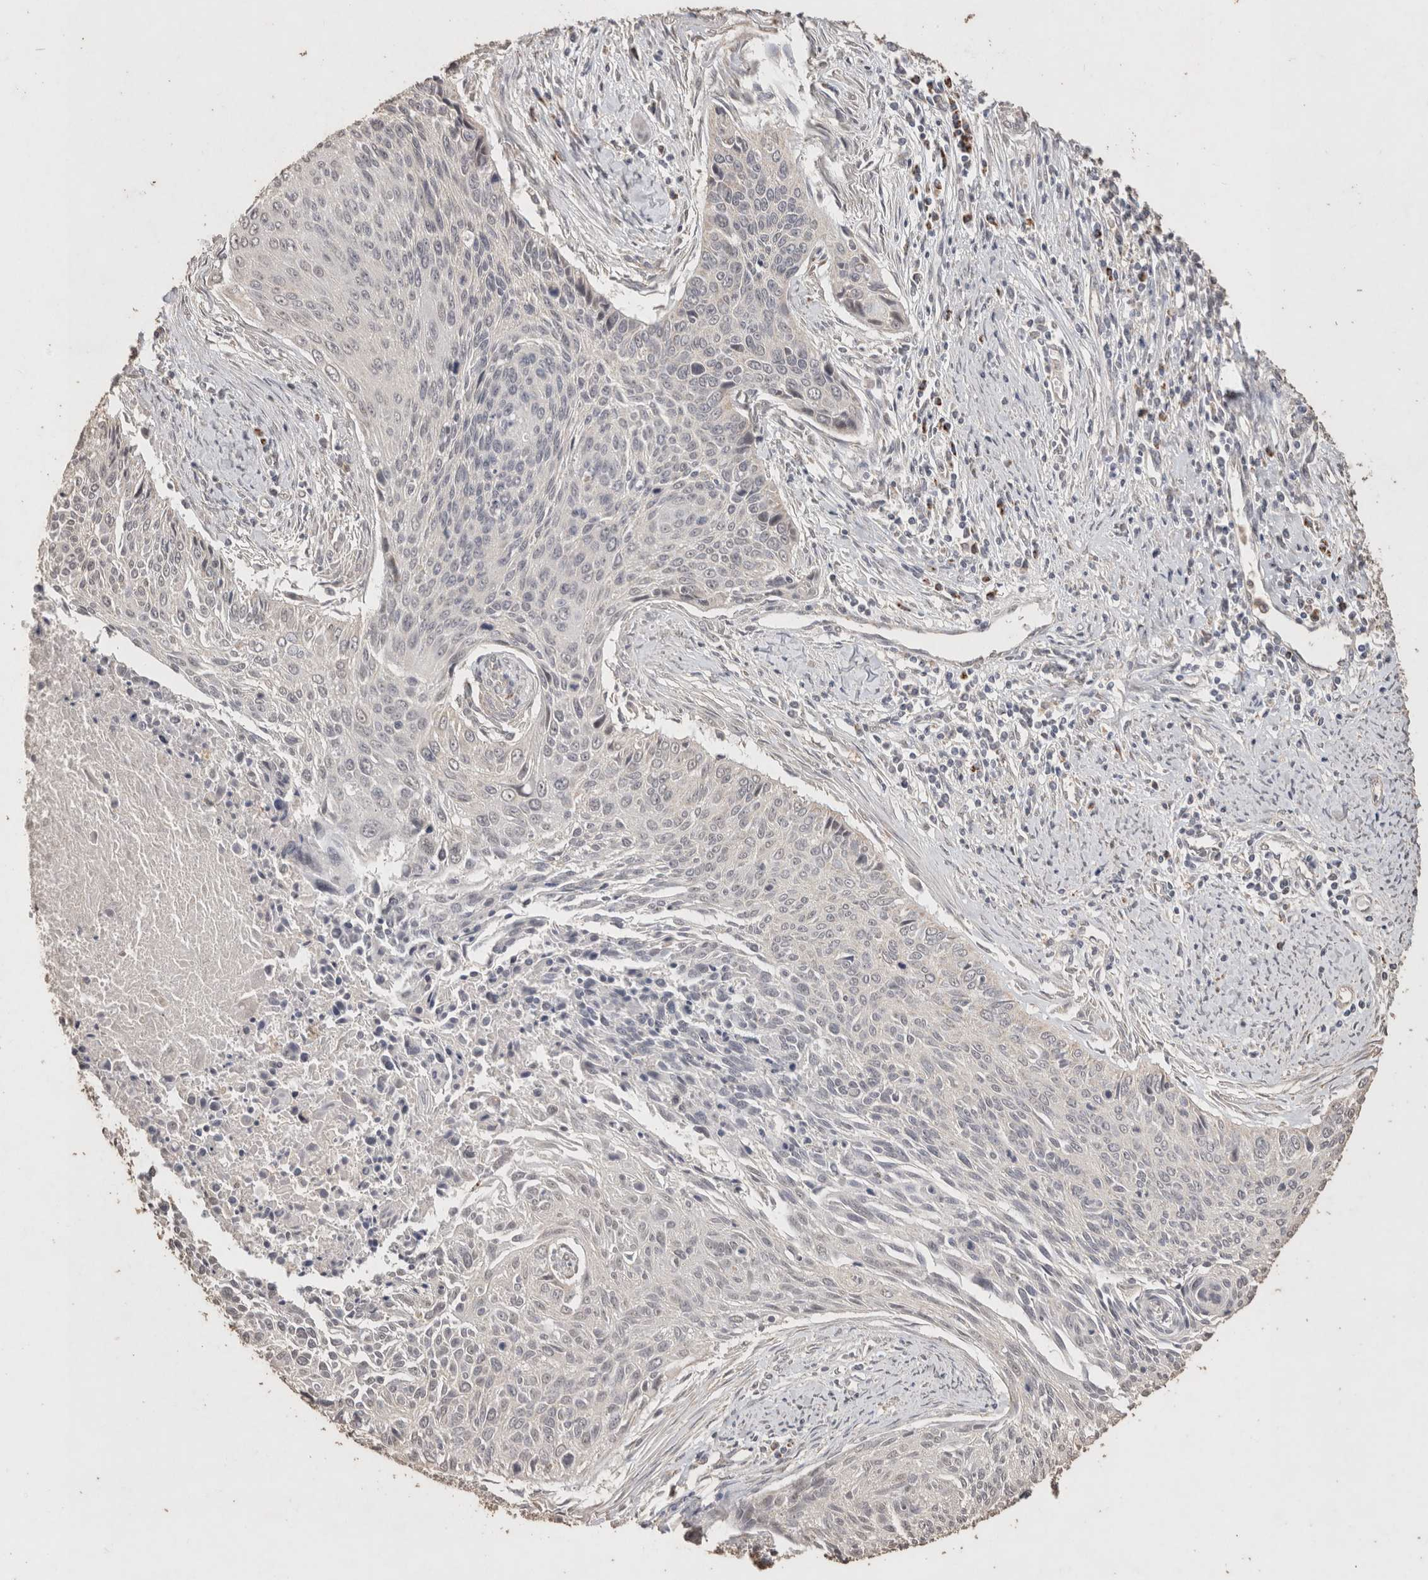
{"staining": {"intensity": "negative", "quantity": "none", "location": "none"}, "tissue": "cervical cancer", "cell_type": "Tumor cells", "image_type": "cancer", "snomed": [{"axis": "morphology", "description": "Squamous cell carcinoma, NOS"}, {"axis": "topography", "description": "Cervix"}], "caption": "This is a photomicrograph of immunohistochemistry staining of squamous cell carcinoma (cervical), which shows no positivity in tumor cells. (Stains: DAB (3,3'-diaminobenzidine) IHC with hematoxylin counter stain, Microscopy: brightfield microscopy at high magnification).", "gene": "ACADM", "patient": {"sex": "female", "age": 55}}